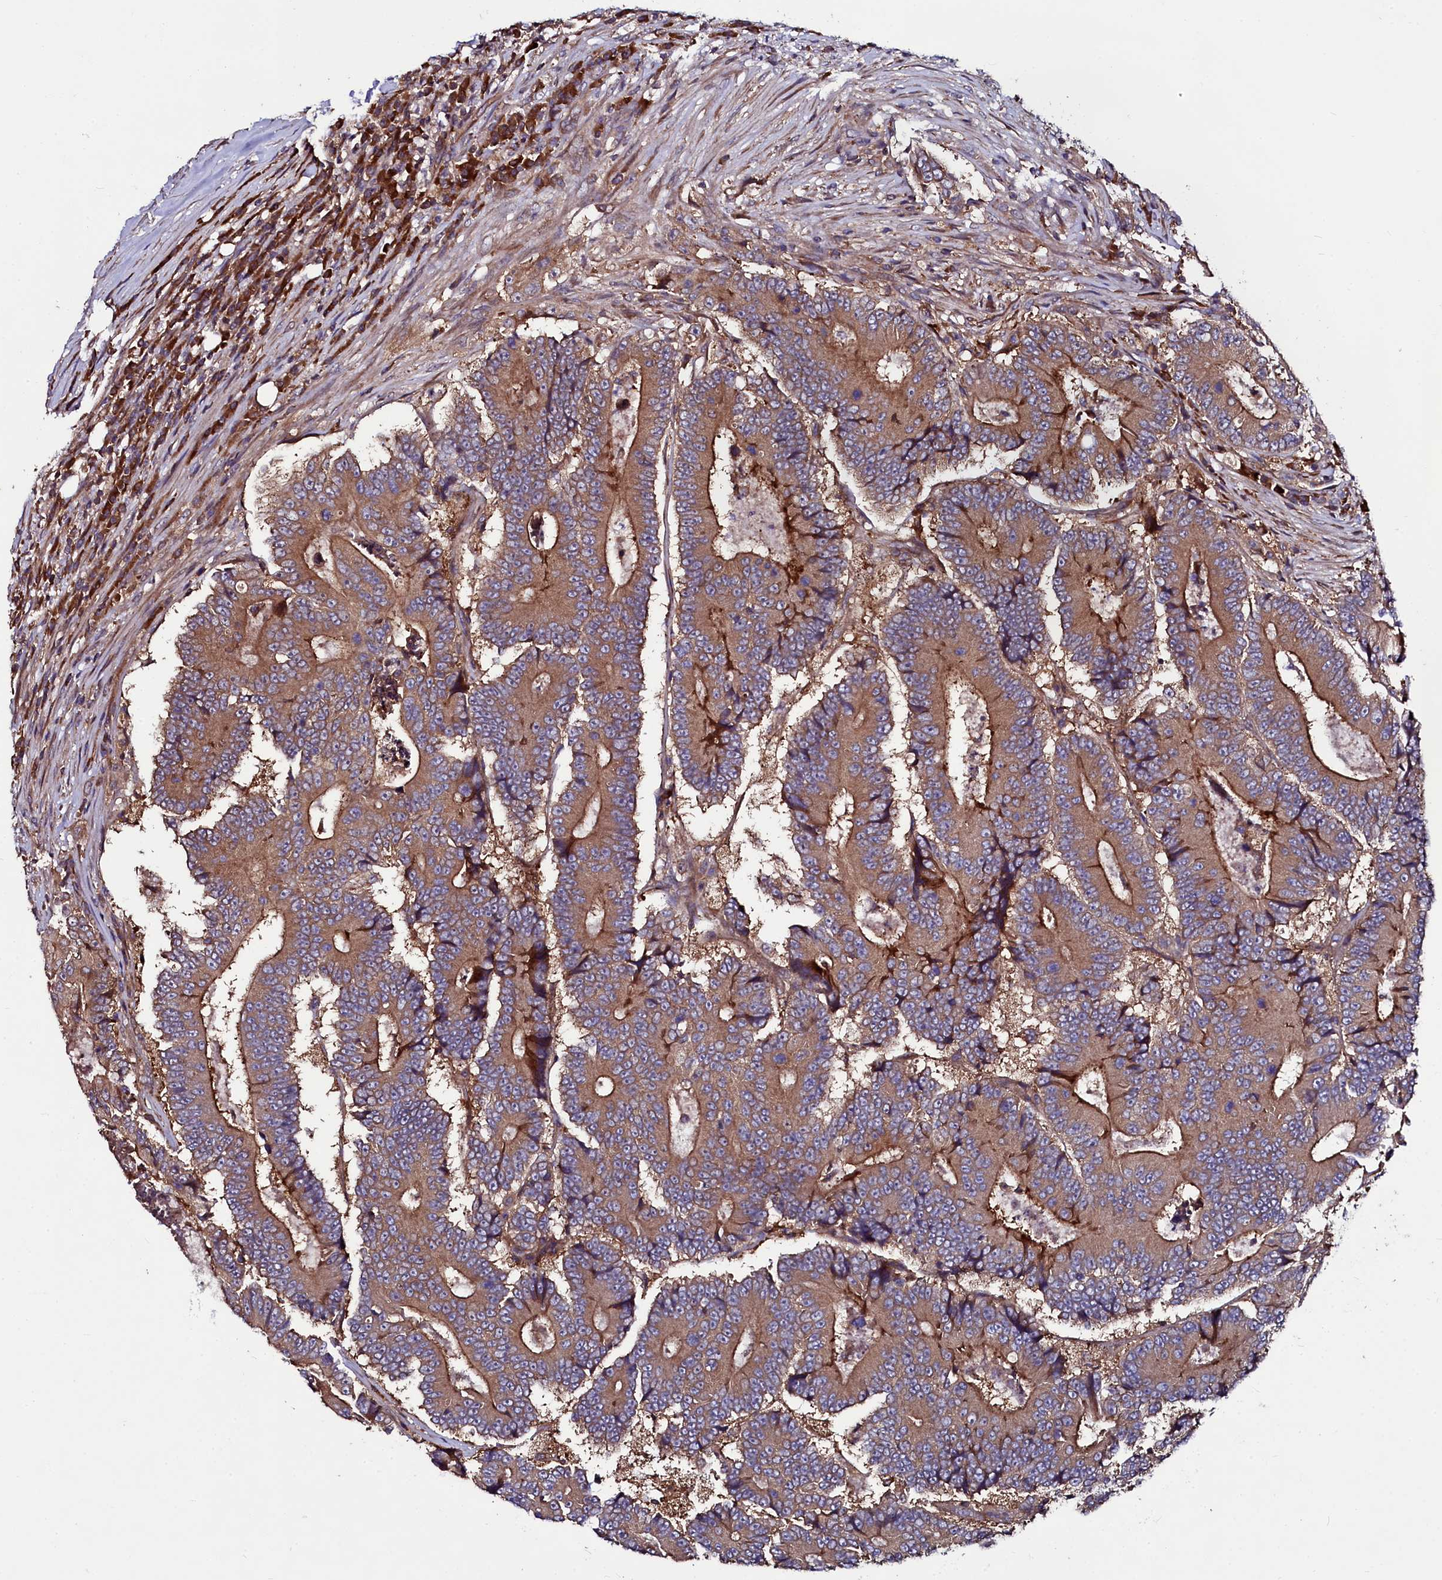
{"staining": {"intensity": "moderate", "quantity": ">75%", "location": "cytoplasmic/membranous"}, "tissue": "colorectal cancer", "cell_type": "Tumor cells", "image_type": "cancer", "snomed": [{"axis": "morphology", "description": "Adenocarcinoma, NOS"}, {"axis": "topography", "description": "Colon"}], "caption": "Human adenocarcinoma (colorectal) stained for a protein (brown) reveals moderate cytoplasmic/membranous positive staining in approximately >75% of tumor cells.", "gene": "USPL1", "patient": {"sex": "male", "age": 83}}